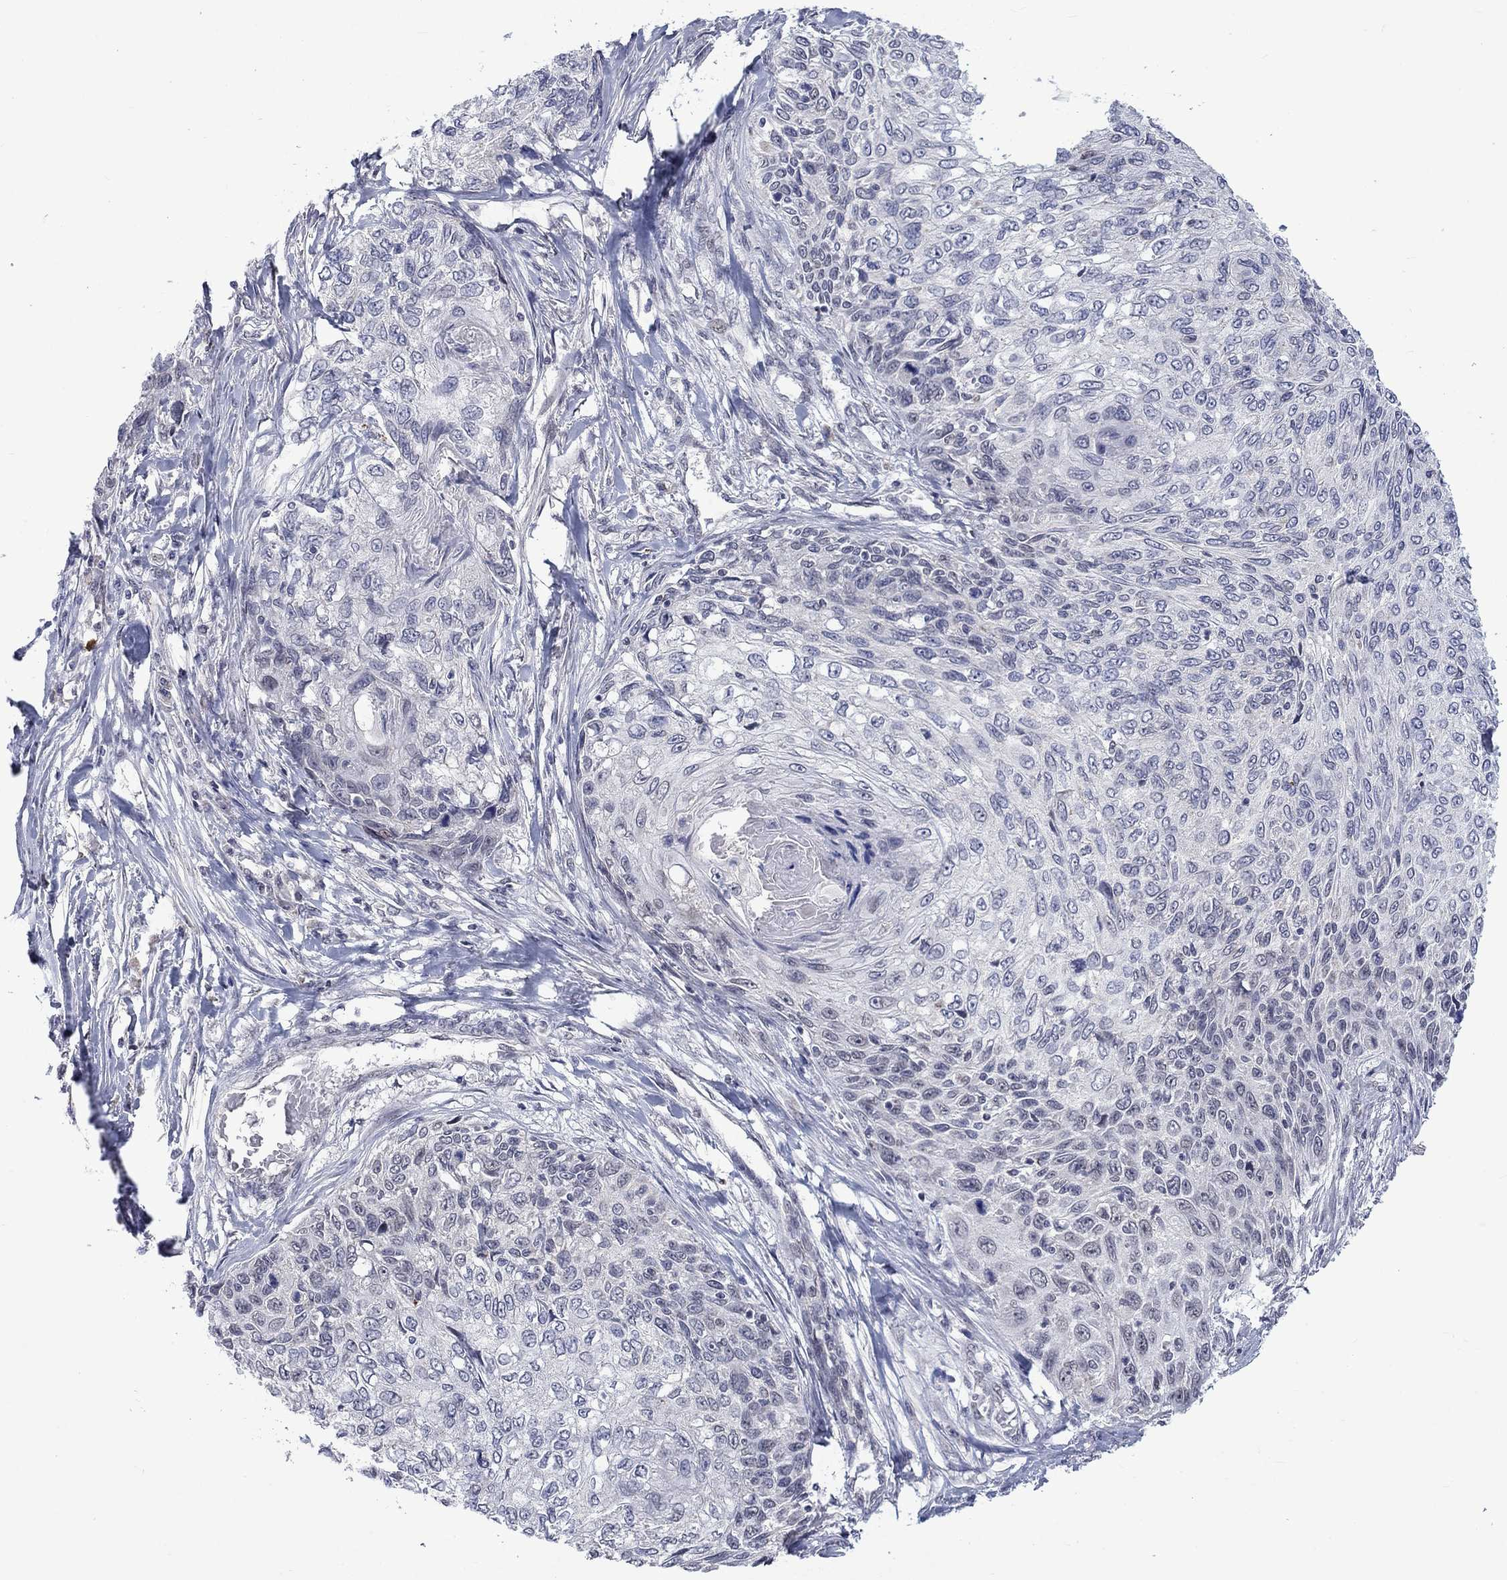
{"staining": {"intensity": "negative", "quantity": "none", "location": "none"}, "tissue": "skin cancer", "cell_type": "Tumor cells", "image_type": "cancer", "snomed": [{"axis": "morphology", "description": "Squamous cell carcinoma, NOS"}, {"axis": "topography", "description": "Skin"}], "caption": "There is no significant expression in tumor cells of skin squamous cell carcinoma. Nuclei are stained in blue.", "gene": "KCNJ16", "patient": {"sex": "male", "age": 92}}